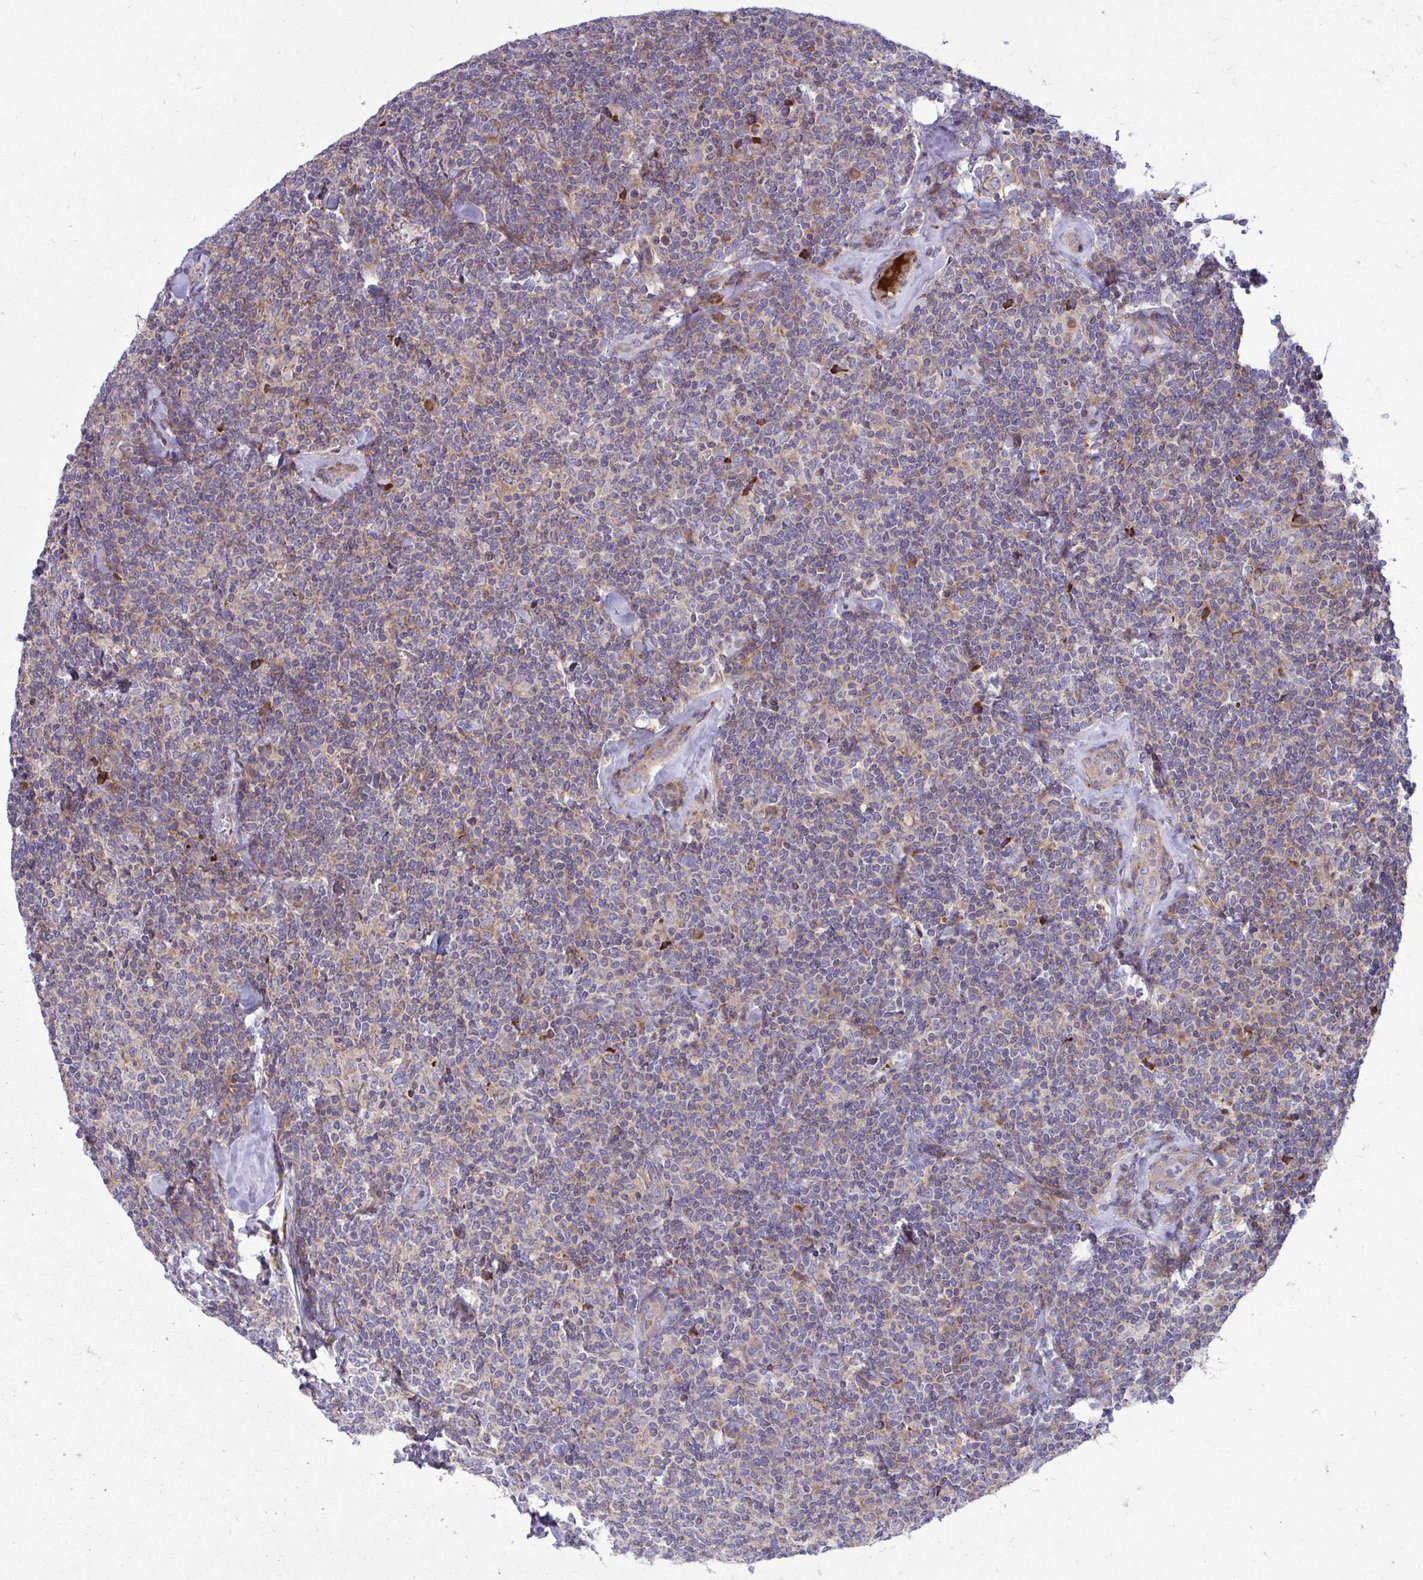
{"staining": {"intensity": "weak", "quantity": "<25%", "location": "cytoplasmic/membranous"}, "tissue": "lymphoma", "cell_type": "Tumor cells", "image_type": "cancer", "snomed": [{"axis": "morphology", "description": "Malignant lymphoma, non-Hodgkin's type, Low grade"}, {"axis": "topography", "description": "Lymph node"}], "caption": "Protein analysis of lymphoma reveals no significant staining in tumor cells.", "gene": "GFPT2", "patient": {"sex": "female", "age": 56}}